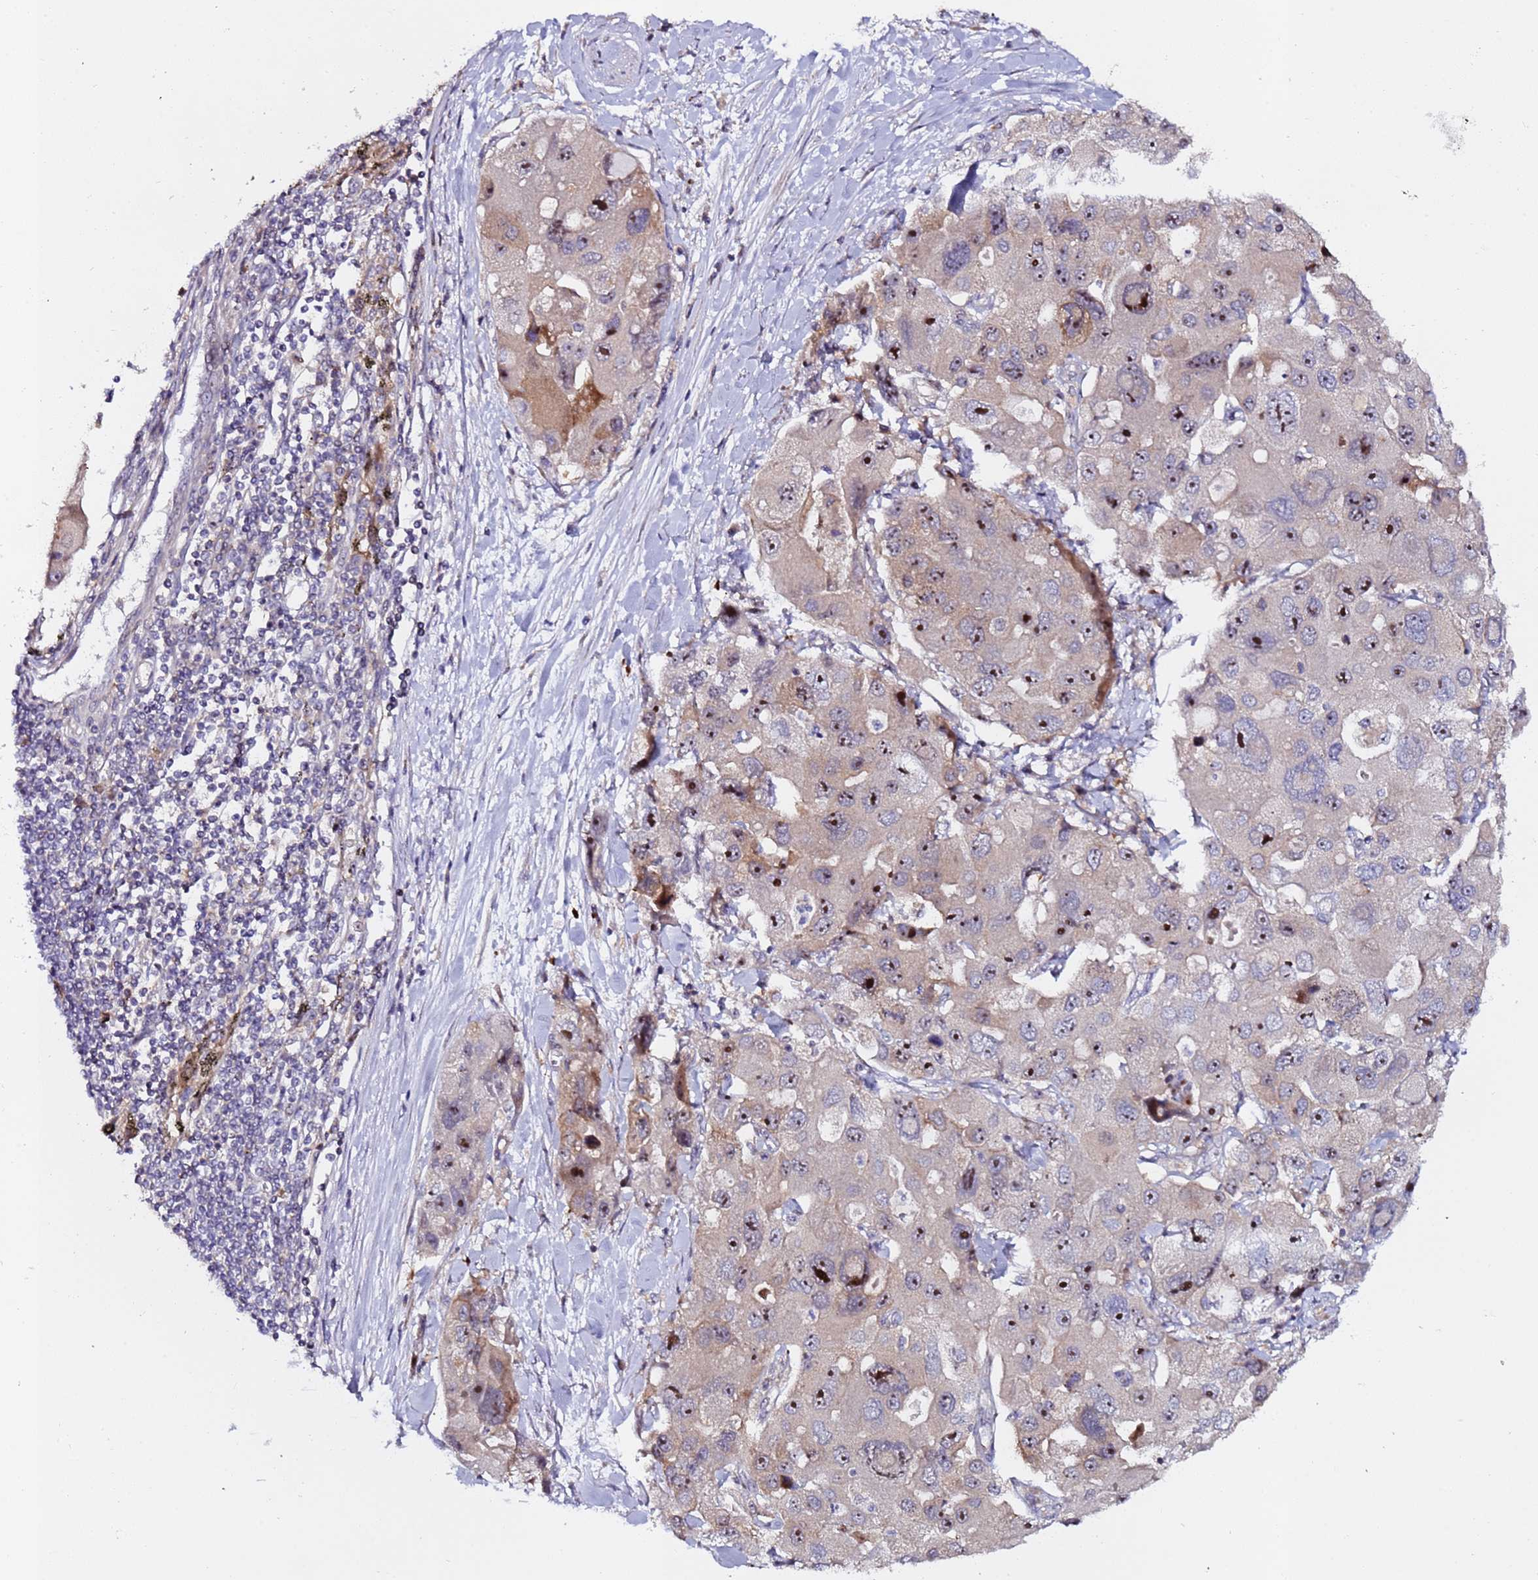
{"staining": {"intensity": "strong", "quantity": "25%-75%", "location": "nuclear"}, "tissue": "lung cancer", "cell_type": "Tumor cells", "image_type": "cancer", "snomed": [{"axis": "morphology", "description": "Adenocarcinoma, NOS"}, {"axis": "topography", "description": "Lung"}], "caption": "Strong nuclear protein staining is appreciated in approximately 25%-75% of tumor cells in lung adenocarcinoma.", "gene": "KRI1", "patient": {"sex": "female", "age": 54}}